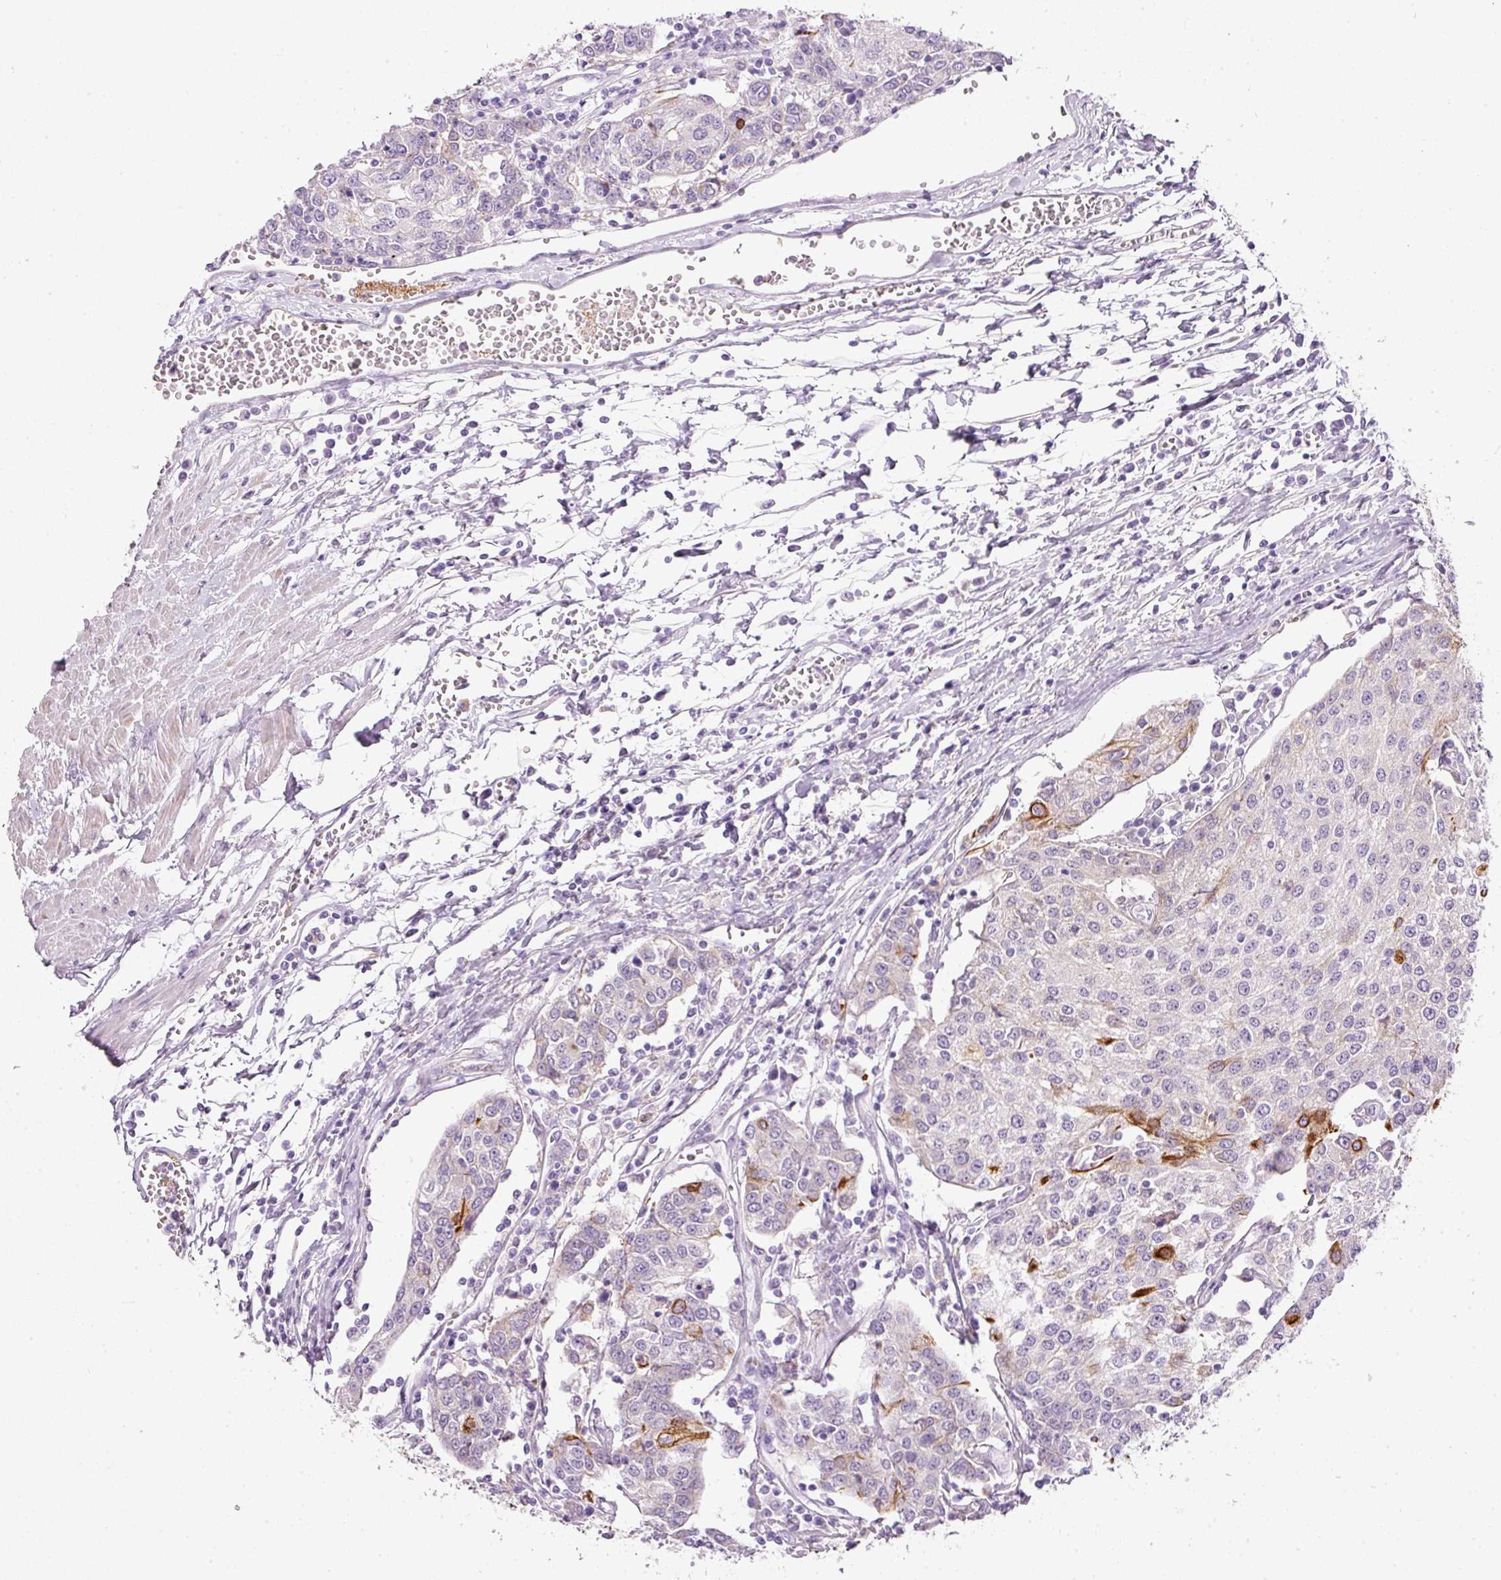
{"staining": {"intensity": "moderate", "quantity": "<25%", "location": "cytoplasmic/membranous"}, "tissue": "urothelial cancer", "cell_type": "Tumor cells", "image_type": "cancer", "snomed": [{"axis": "morphology", "description": "Urothelial carcinoma, High grade"}, {"axis": "topography", "description": "Urinary bladder"}], "caption": "A low amount of moderate cytoplasmic/membranous staining is appreciated in about <25% of tumor cells in high-grade urothelial carcinoma tissue.", "gene": "SRC", "patient": {"sex": "female", "age": 85}}